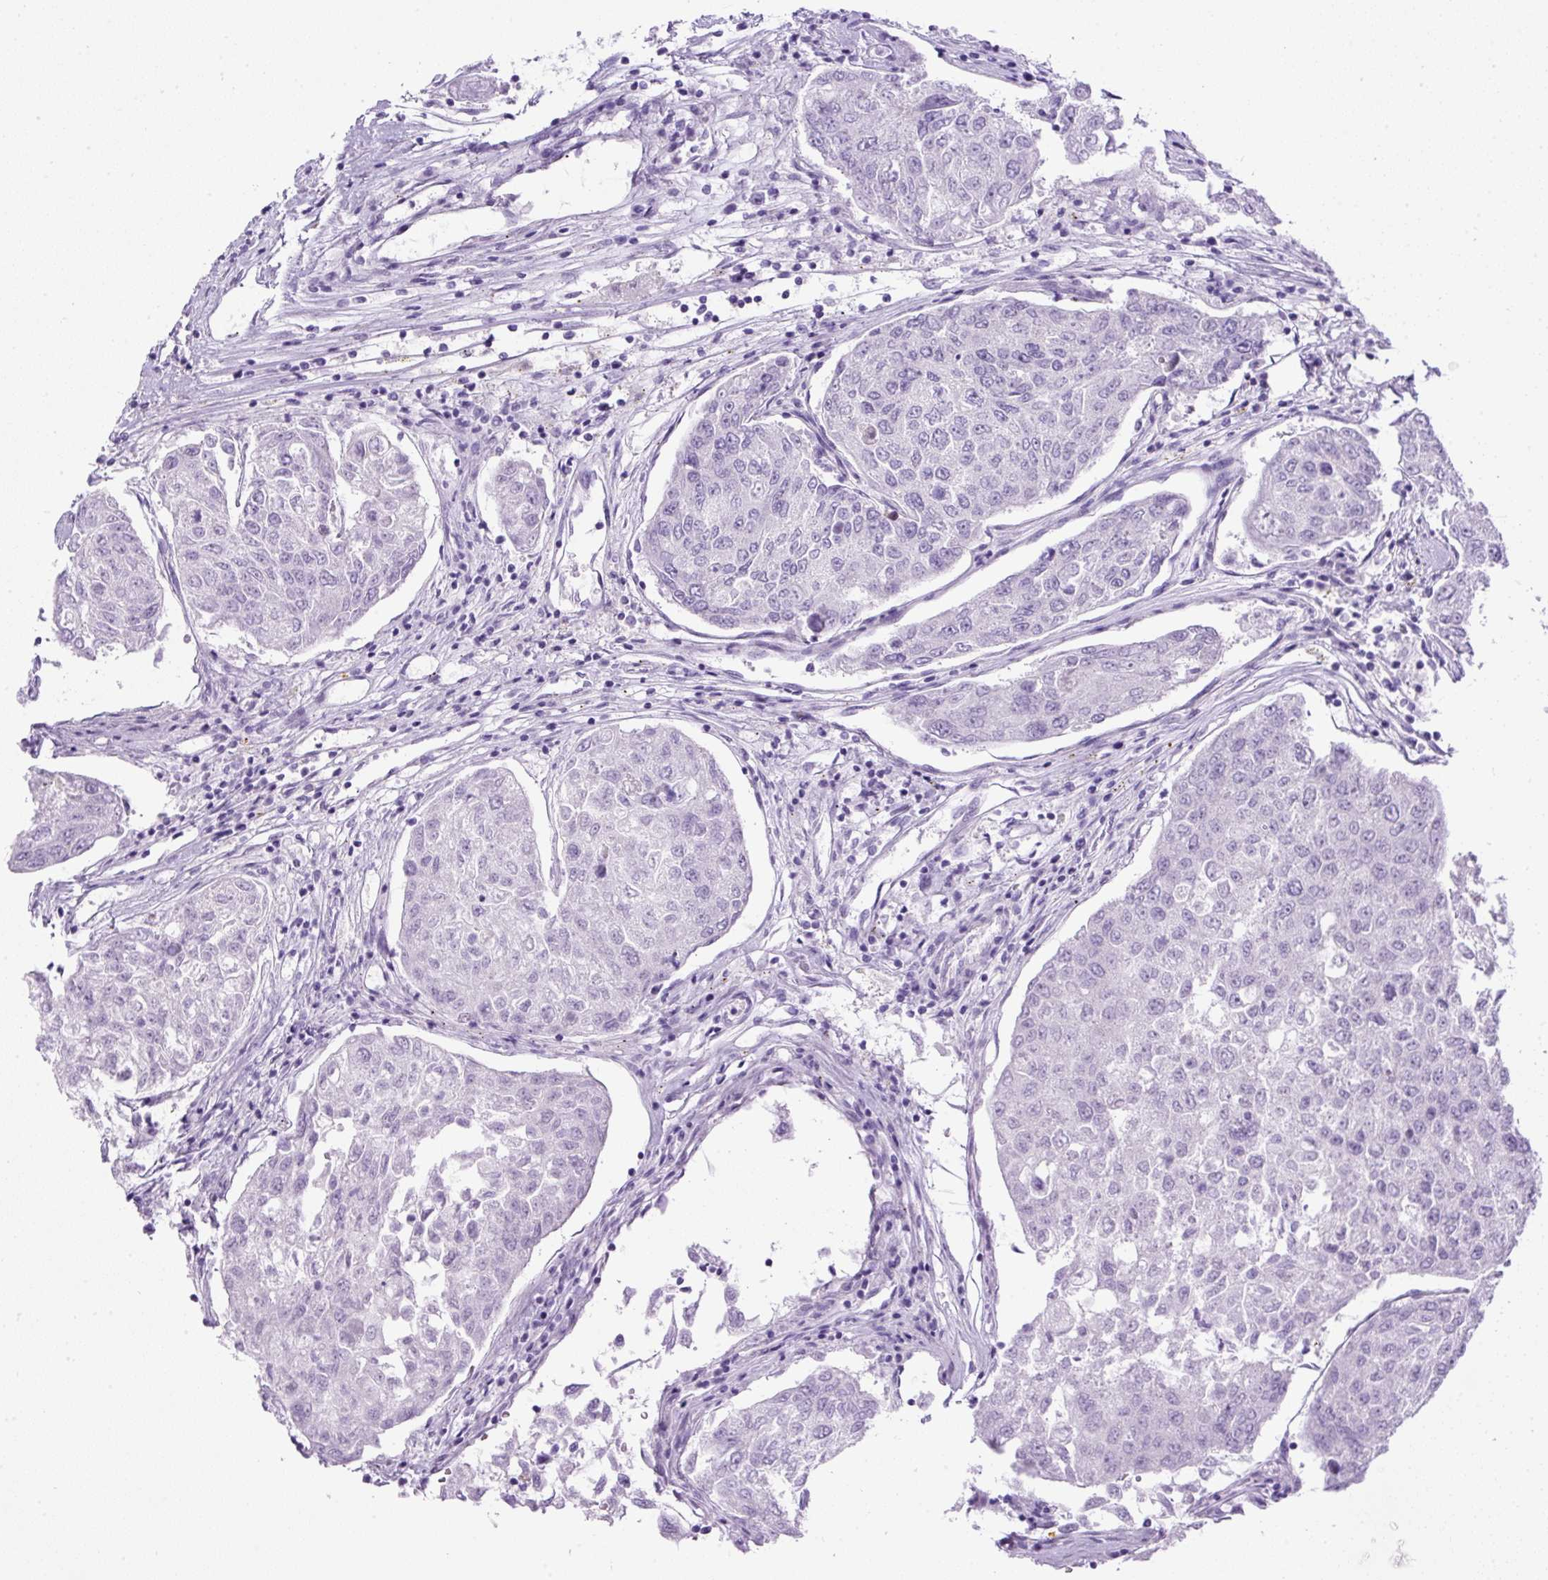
{"staining": {"intensity": "negative", "quantity": "none", "location": "none"}, "tissue": "urothelial cancer", "cell_type": "Tumor cells", "image_type": "cancer", "snomed": [{"axis": "morphology", "description": "Urothelial carcinoma, High grade"}, {"axis": "topography", "description": "Lymph node"}, {"axis": "topography", "description": "Urinary bladder"}], "caption": "A high-resolution histopathology image shows immunohistochemistry staining of urothelial cancer, which shows no significant staining in tumor cells.", "gene": "UPP1", "patient": {"sex": "male", "age": 51}}